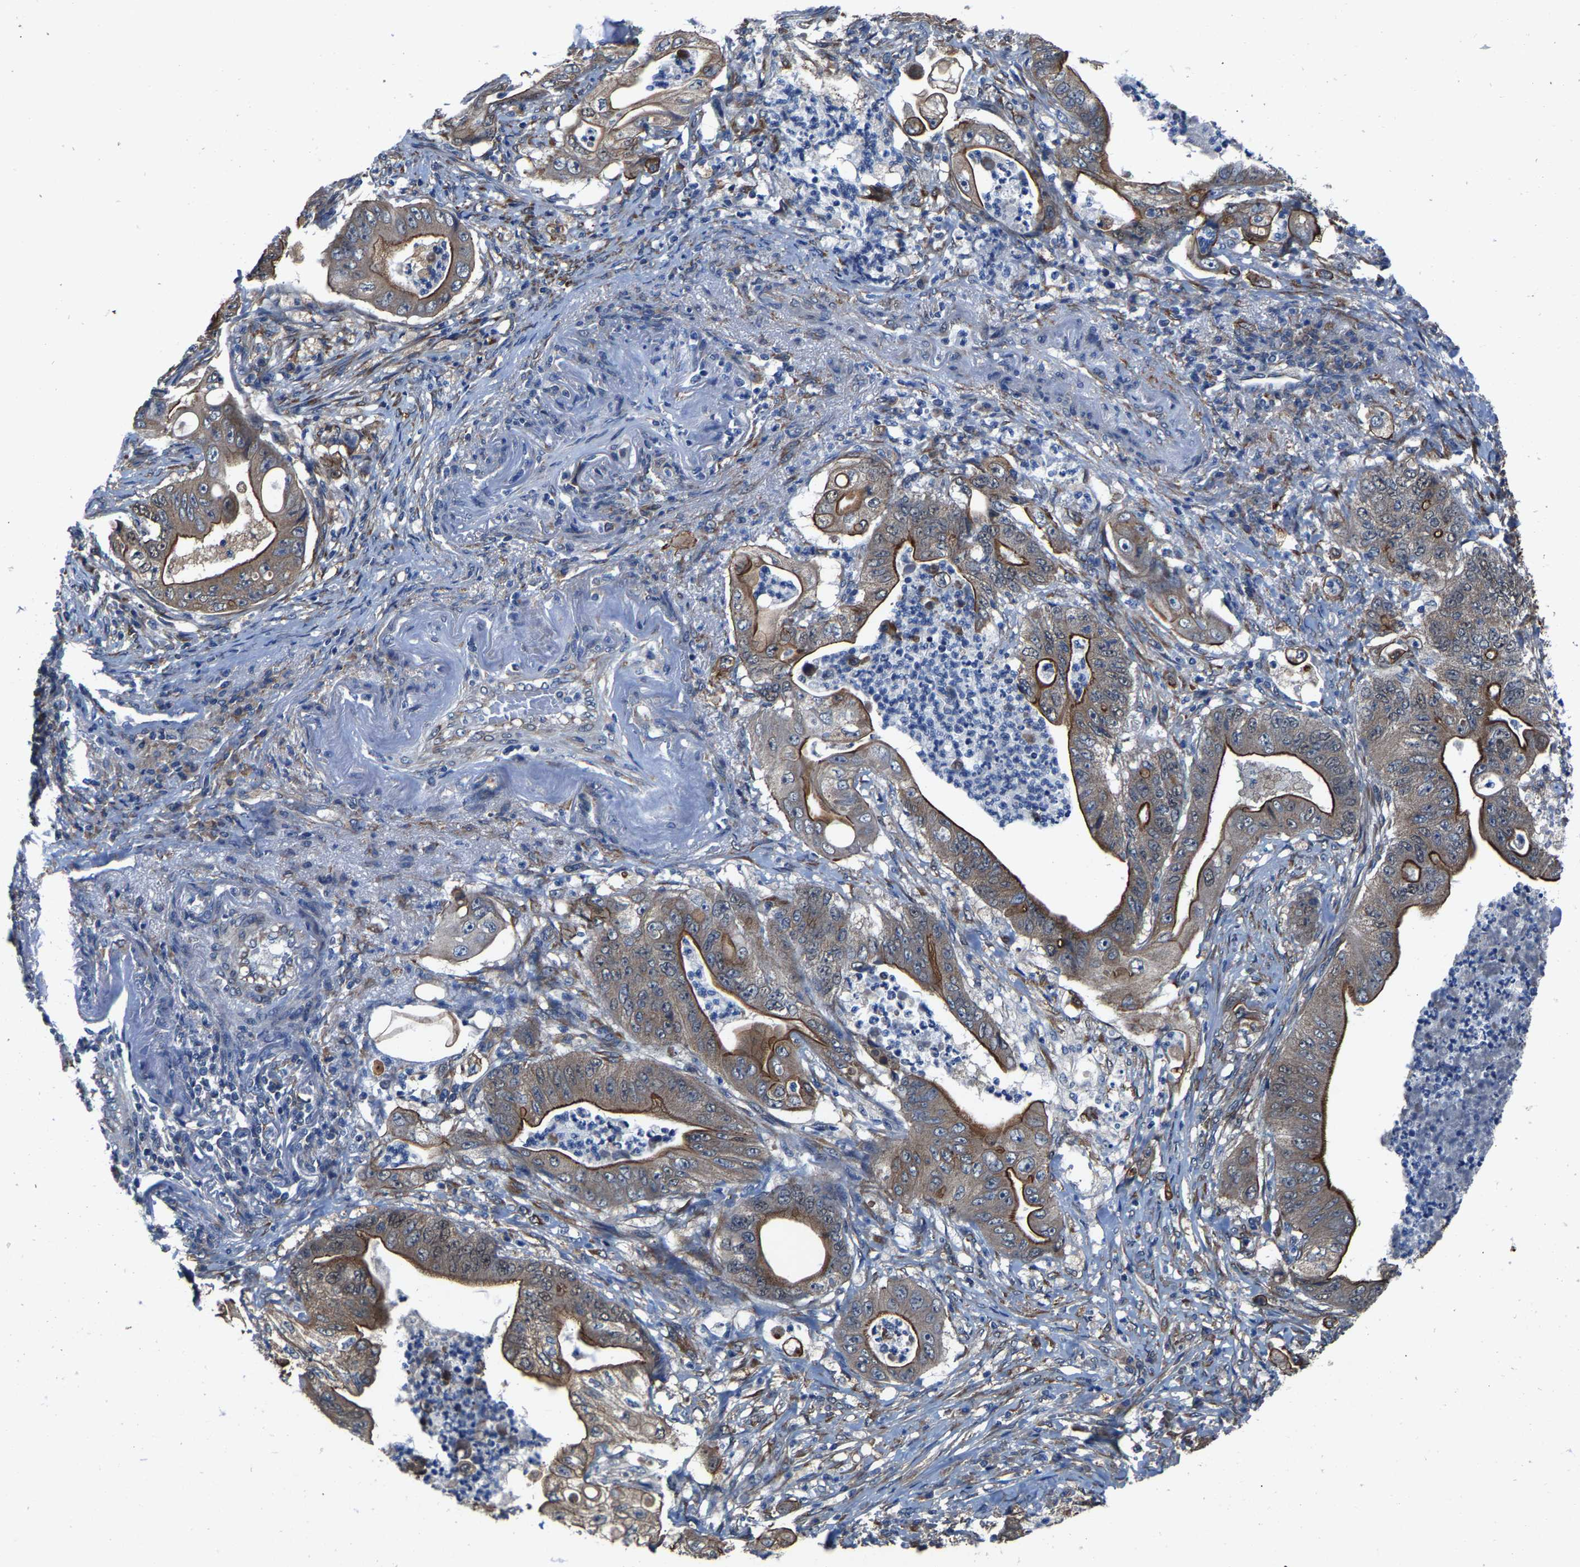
{"staining": {"intensity": "moderate", "quantity": ">75%", "location": "cytoplasmic/membranous"}, "tissue": "stomach cancer", "cell_type": "Tumor cells", "image_type": "cancer", "snomed": [{"axis": "morphology", "description": "Adenocarcinoma, NOS"}, {"axis": "topography", "description": "Stomach"}], "caption": "A photomicrograph showing moderate cytoplasmic/membranous positivity in approximately >75% of tumor cells in adenocarcinoma (stomach), as visualized by brown immunohistochemical staining.", "gene": "PDP1", "patient": {"sex": "female", "age": 73}}